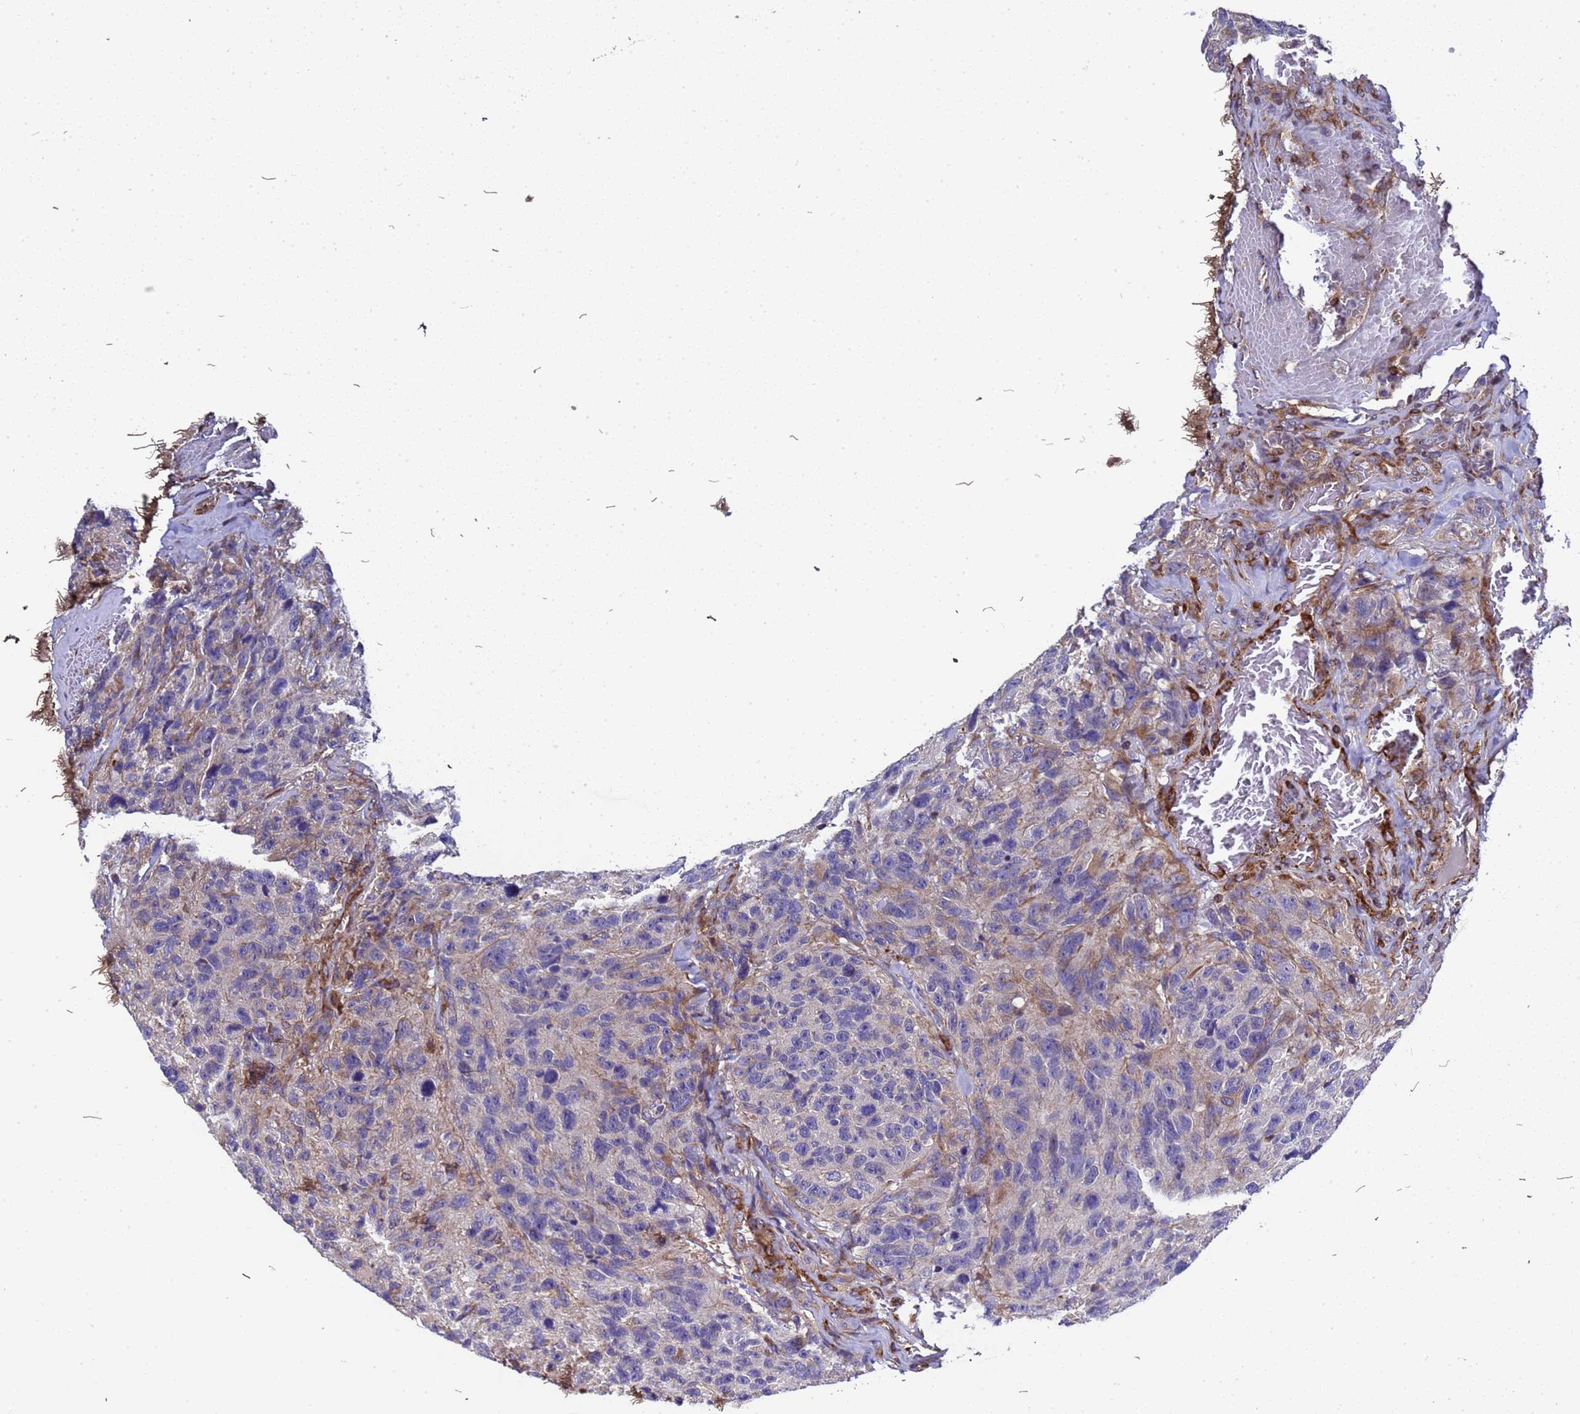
{"staining": {"intensity": "negative", "quantity": "none", "location": "none"}, "tissue": "glioma", "cell_type": "Tumor cells", "image_type": "cancer", "snomed": [{"axis": "morphology", "description": "Glioma, malignant, High grade"}, {"axis": "topography", "description": "Brain"}], "caption": "An image of human malignant glioma (high-grade) is negative for staining in tumor cells.", "gene": "MOCS1", "patient": {"sex": "male", "age": 69}}